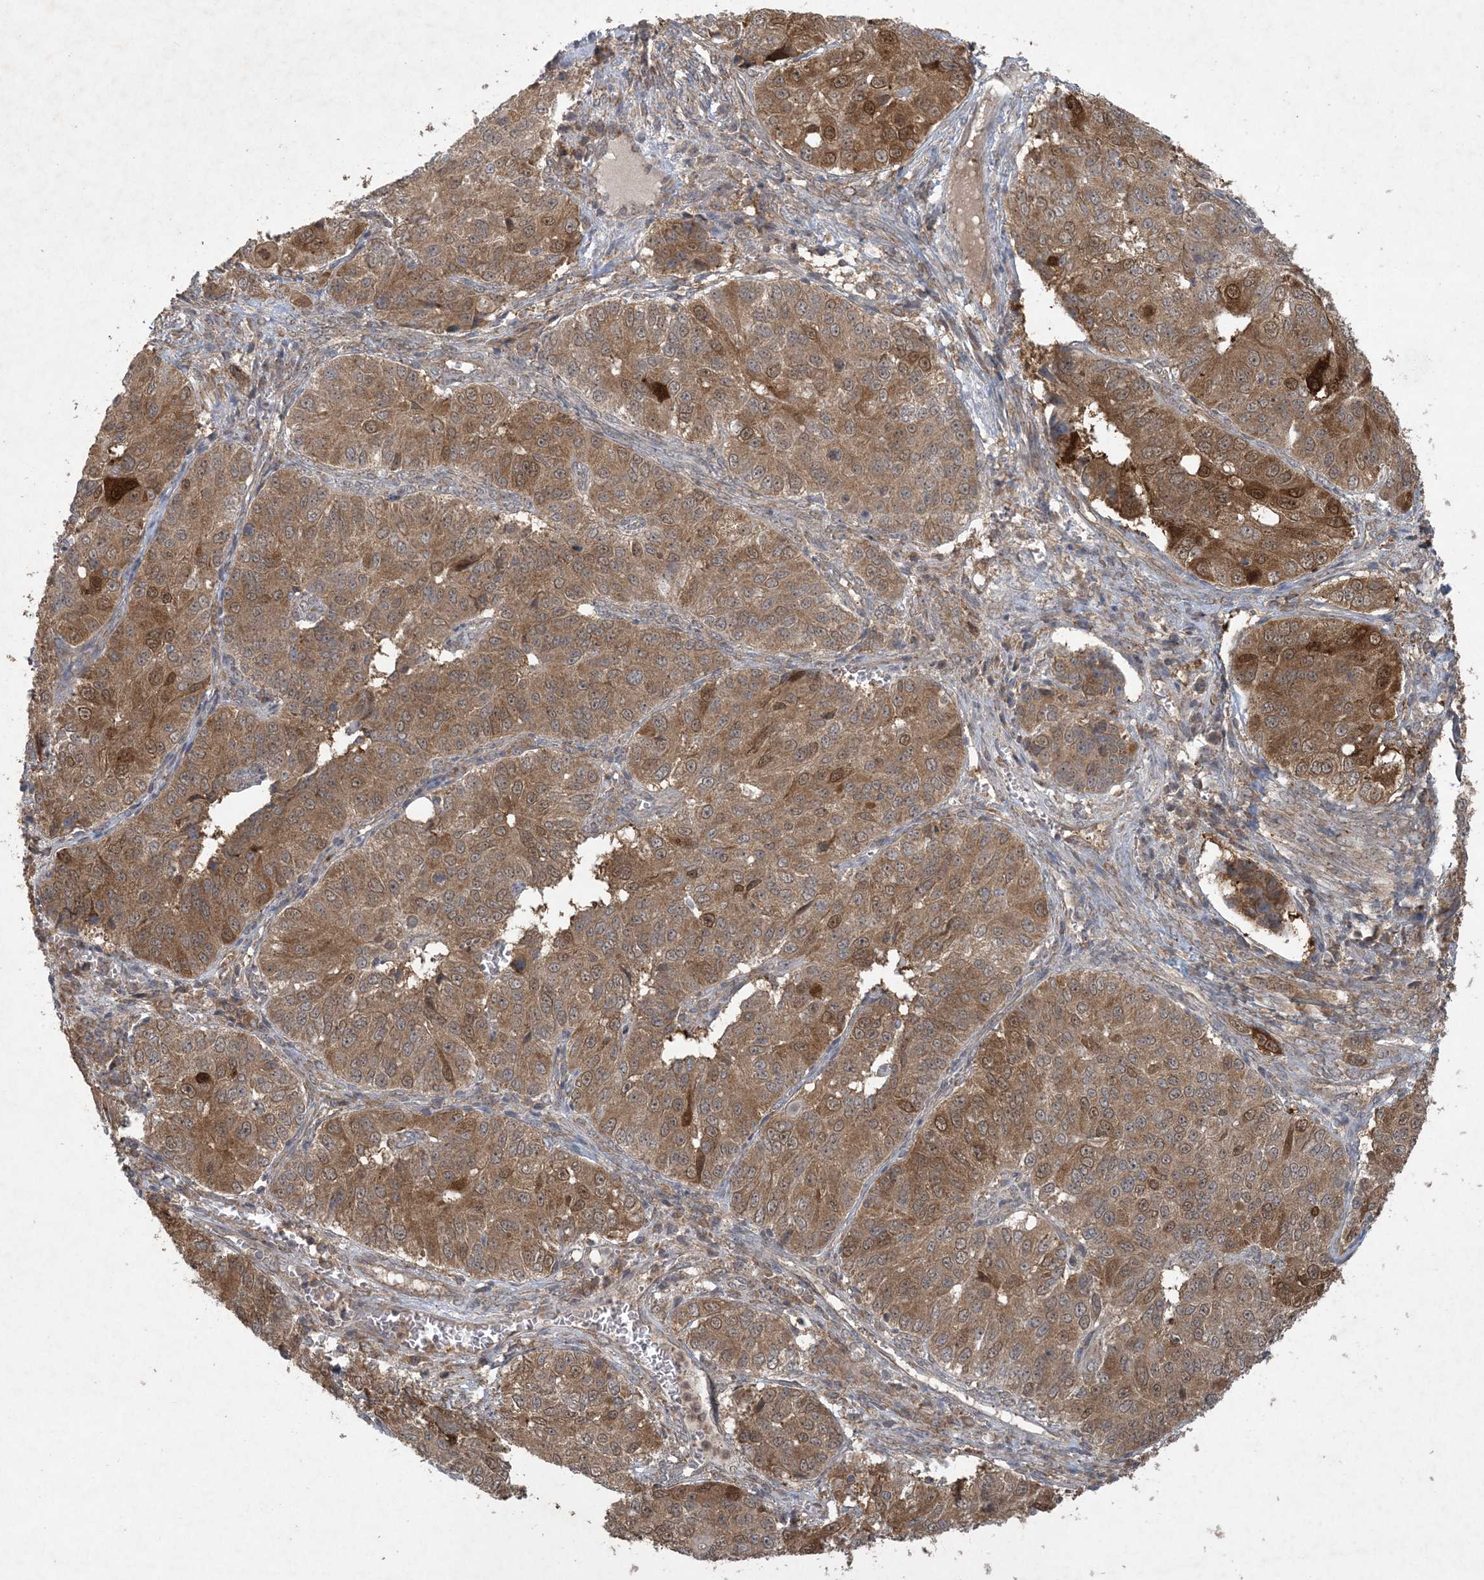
{"staining": {"intensity": "moderate", "quantity": ">75%", "location": "cytoplasmic/membranous,nuclear"}, "tissue": "ovarian cancer", "cell_type": "Tumor cells", "image_type": "cancer", "snomed": [{"axis": "morphology", "description": "Carcinoma, endometroid"}, {"axis": "topography", "description": "Ovary"}], "caption": "Immunohistochemical staining of human ovarian cancer (endometroid carcinoma) demonstrates moderate cytoplasmic/membranous and nuclear protein expression in approximately >75% of tumor cells. The staining is performed using DAB (3,3'-diaminobenzidine) brown chromogen to label protein expression. The nuclei are counter-stained blue using hematoxylin.", "gene": "NRBP2", "patient": {"sex": "female", "age": 51}}